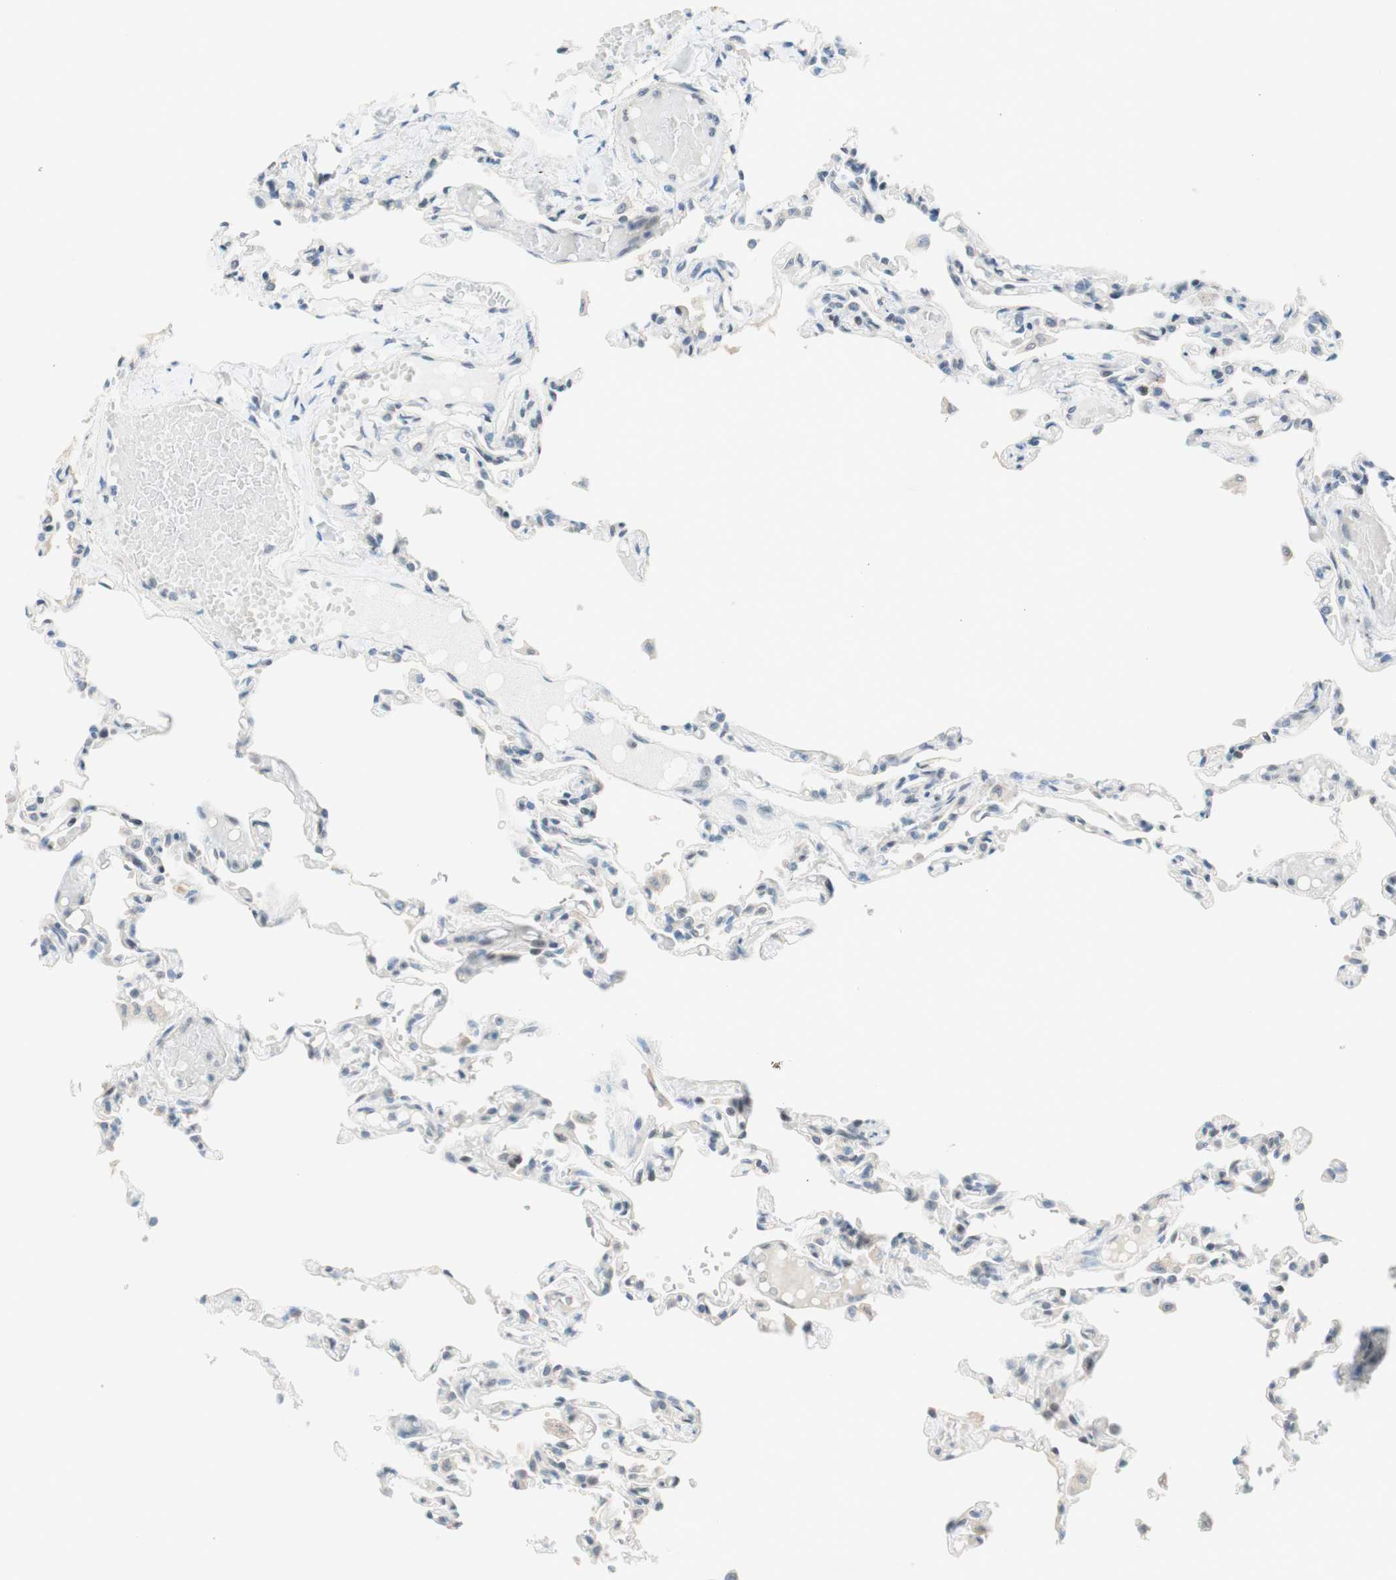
{"staining": {"intensity": "weak", "quantity": "<25%", "location": "cytoplasmic/membranous"}, "tissue": "lung", "cell_type": "Alveolar cells", "image_type": "normal", "snomed": [{"axis": "morphology", "description": "Normal tissue, NOS"}, {"axis": "topography", "description": "Lung"}], "caption": "Human lung stained for a protein using IHC exhibits no positivity in alveolar cells.", "gene": "JPH1", "patient": {"sex": "male", "age": 21}}